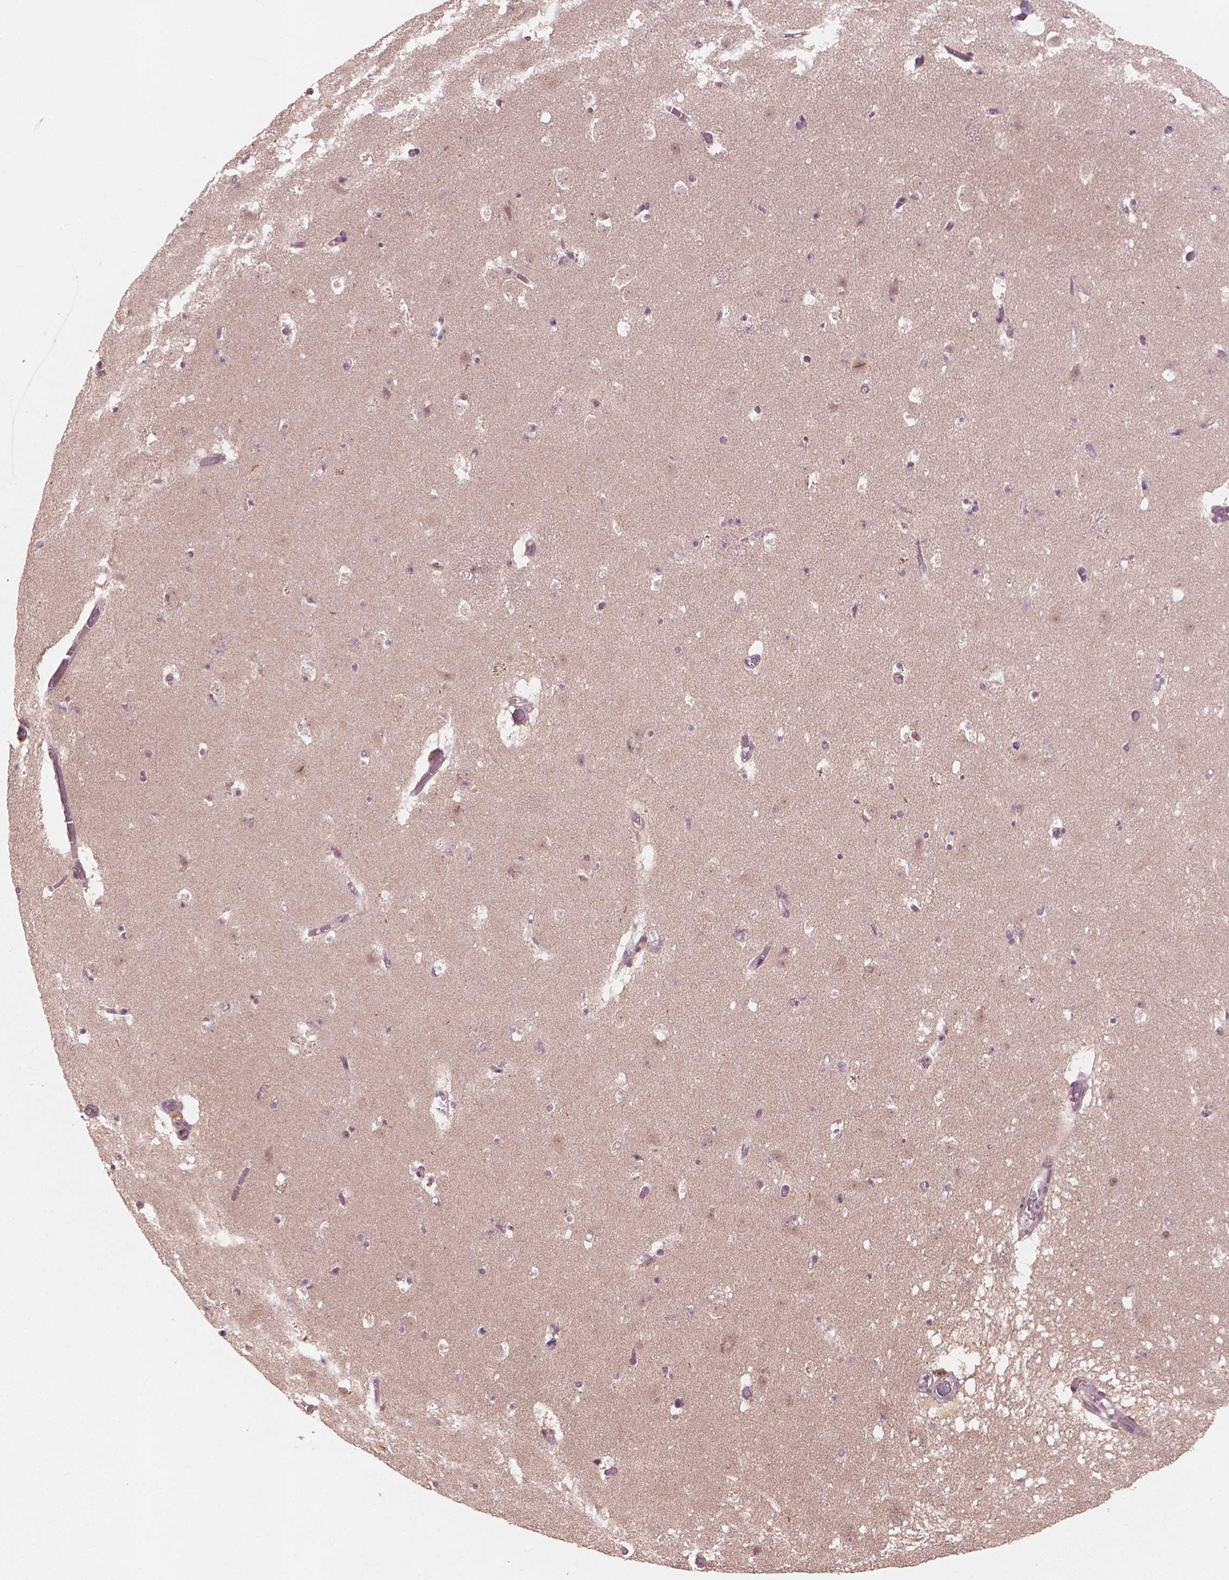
{"staining": {"intensity": "moderate", "quantity": "<25%", "location": "nuclear"}, "tissue": "caudate", "cell_type": "Glial cells", "image_type": "normal", "snomed": [{"axis": "morphology", "description": "Normal tissue, NOS"}, {"axis": "topography", "description": "Lateral ventricle wall"}], "caption": "Moderate nuclear positivity is present in about <25% of glial cells in normal caudate.", "gene": "SSU72", "patient": {"sex": "female", "age": 42}}